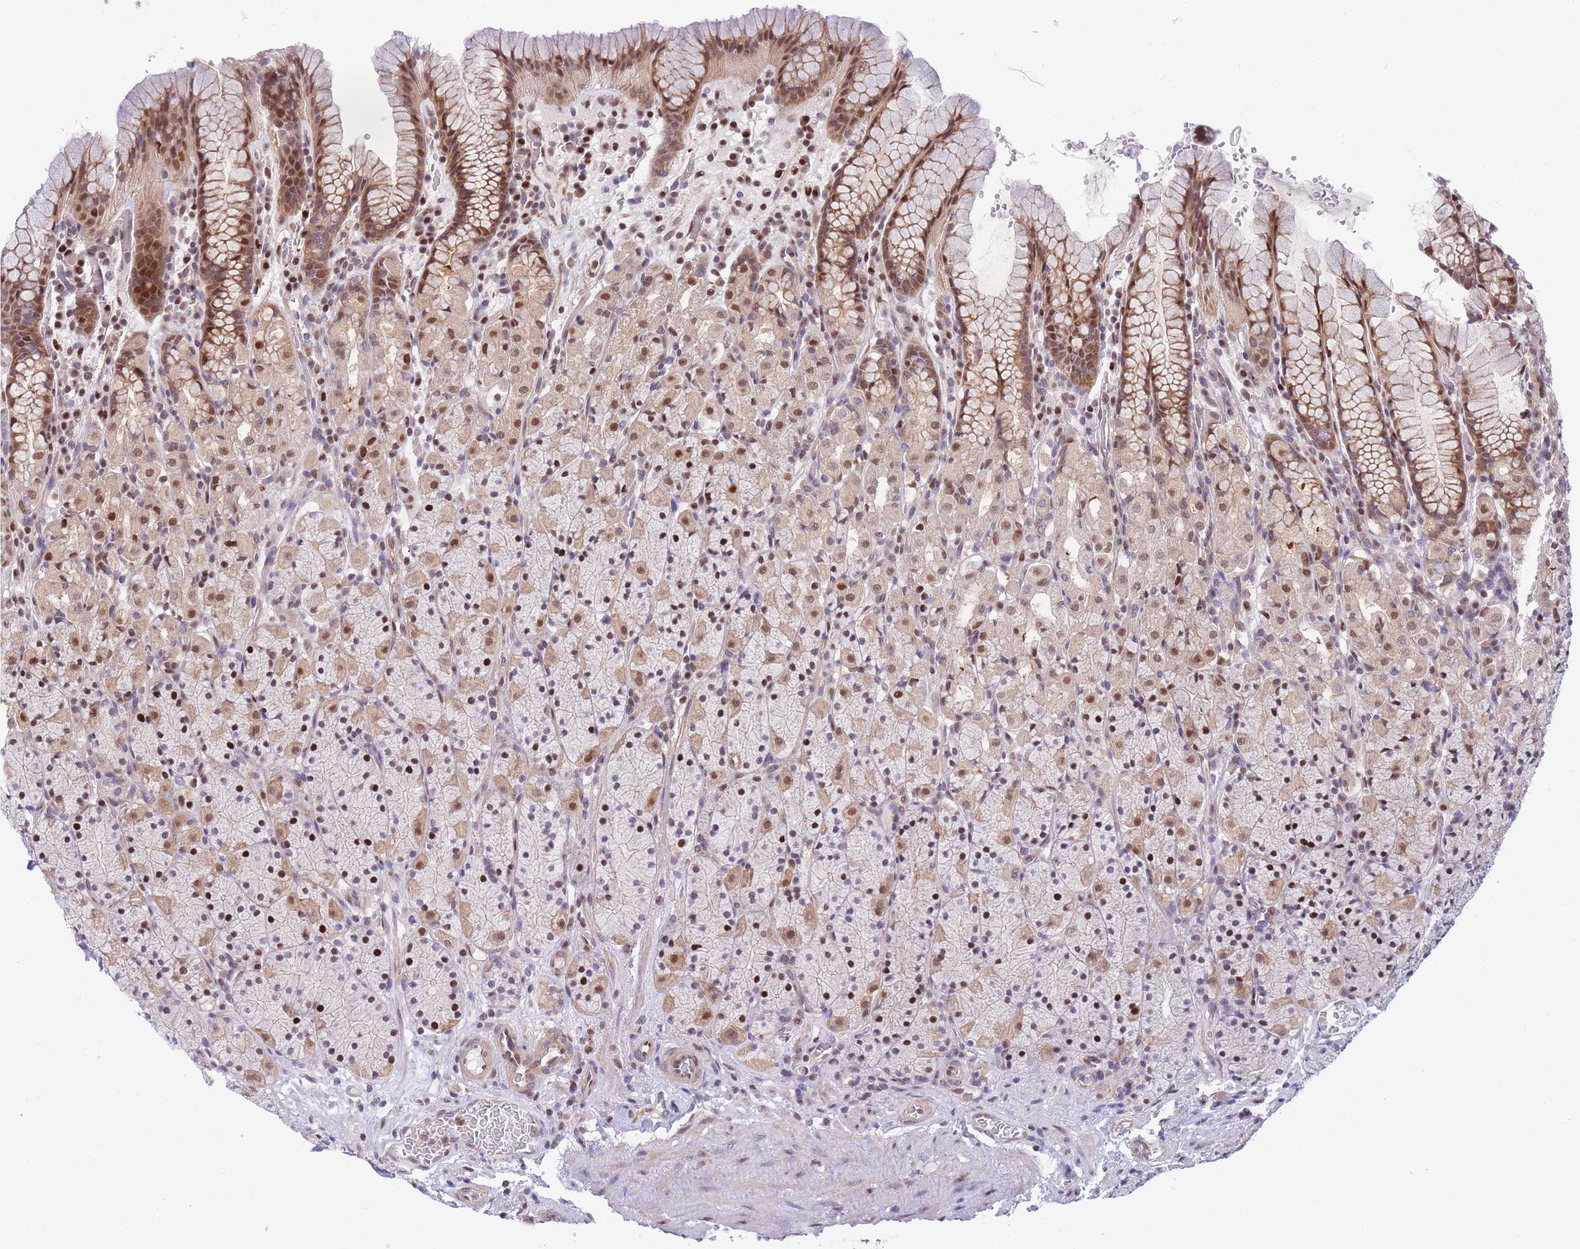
{"staining": {"intensity": "strong", "quantity": "25%-75%", "location": "cytoplasmic/membranous,nuclear"}, "tissue": "stomach", "cell_type": "Glandular cells", "image_type": "normal", "snomed": [{"axis": "morphology", "description": "Normal tissue, NOS"}, {"axis": "topography", "description": "Stomach, upper"}, {"axis": "topography", "description": "Stomach"}], "caption": "Stomach stained with DAB (3,3'-diaminobenzidine) immunohistochemistry exhibits high levels of strong cytoplasmic/membranous,nuclear staining in approximately 25%-75% of glandular cells. (DAB IHC with brightfield microscopy, high magnification).", "gene": "CRACD", "patient": {"sex": "male", "age": 62}}